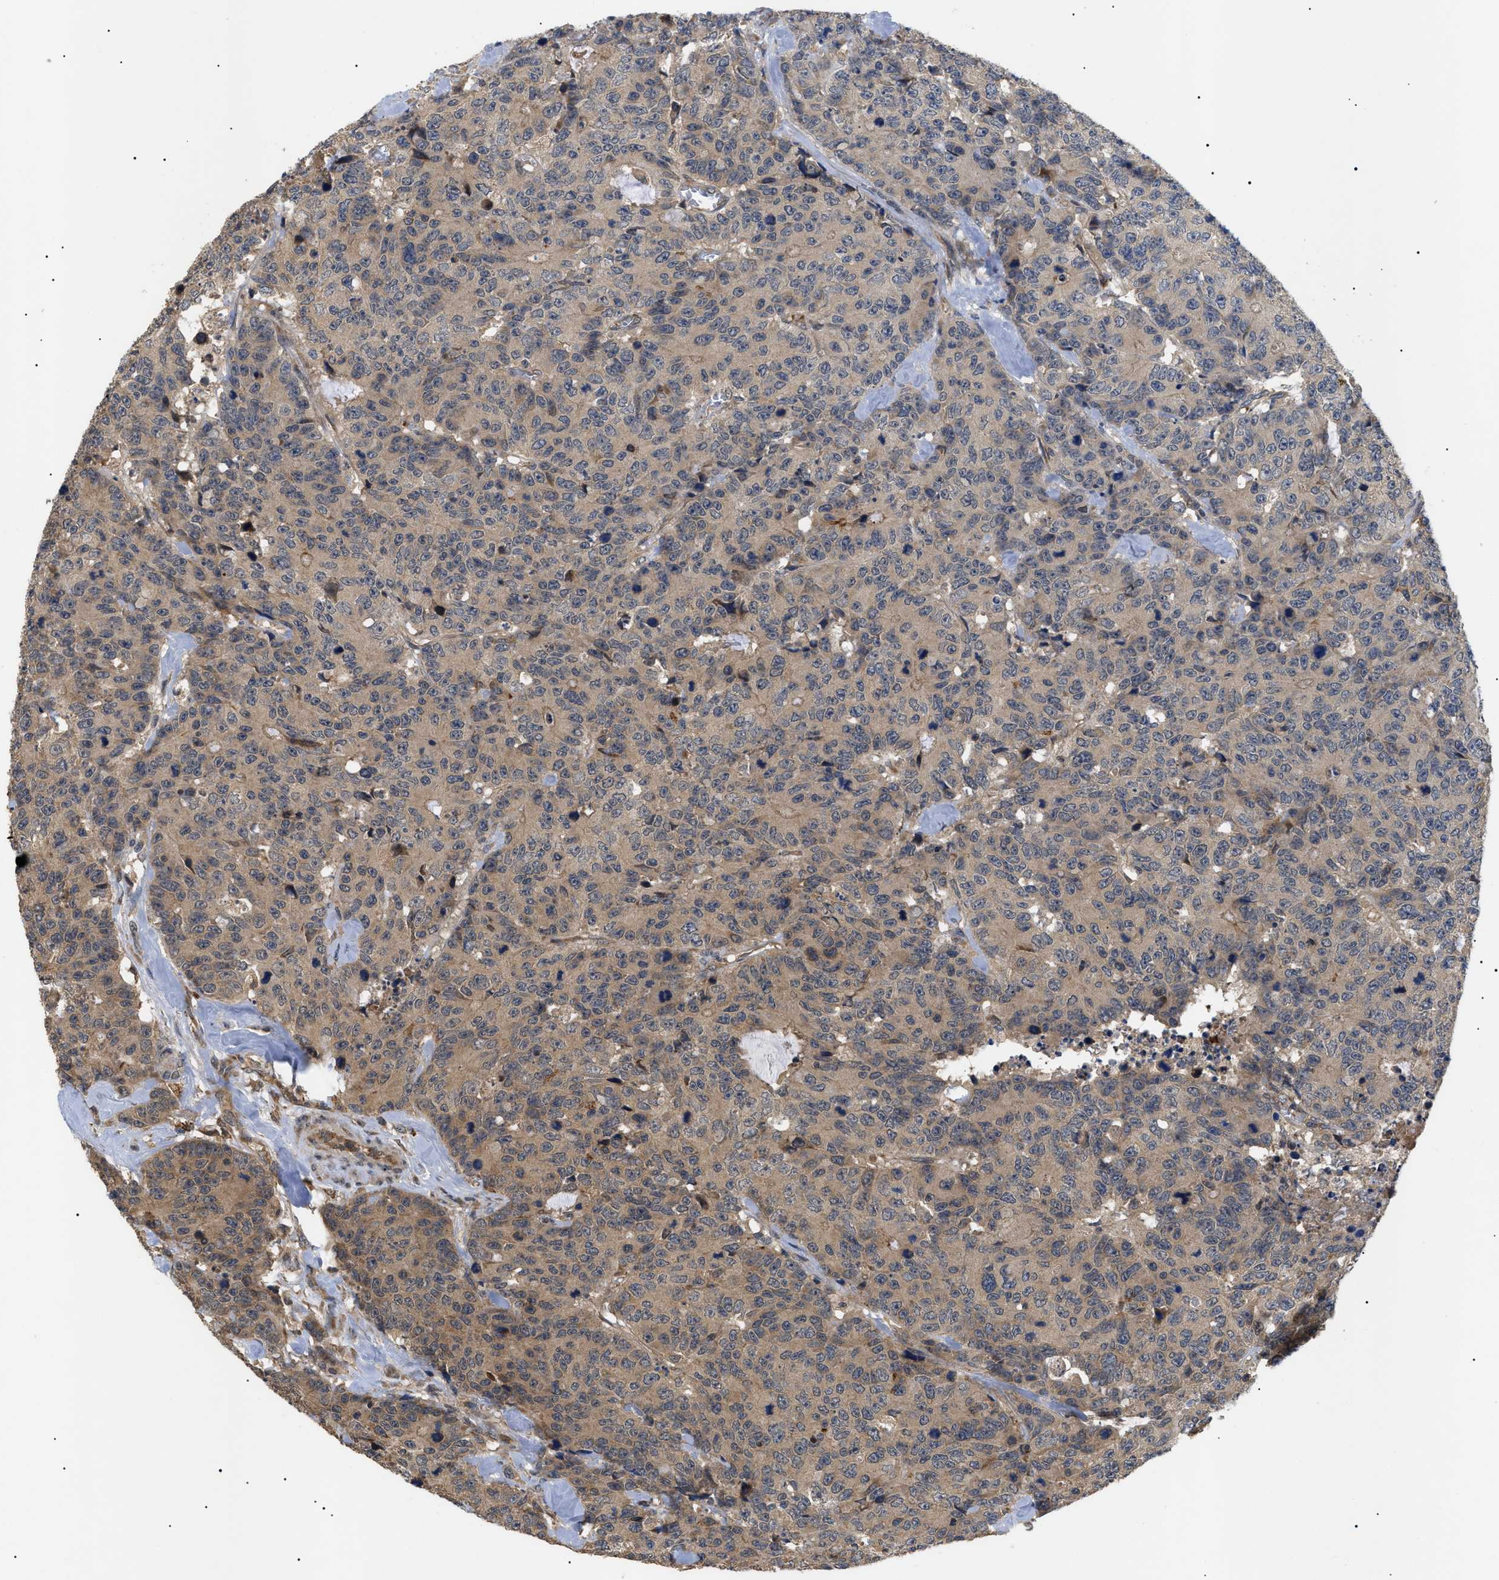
{"staining": {"intensity": "weak", "quantity": ">75%", "location": "cytoplasmic/membranous"}, "tissue": "colorectal cancer", "cell_type": "Tumor cells", "image_type": "cancer", "snomed": [{"axis": "morphology", "description": "Adenocarcinoma, NOS"}, {"axis": "topography", "description": "Colon"}], "caption": "IHC (DAB) staining of human adenocarcinoma (colorectal) demonstrates weak cytoplasmic/membranous protein staining in approximately >75% of tumor cells. (DAB (3,3'-diaminobenzidine) IHC with brightfield microscopy, high magnification).", "gene": "ASTL", "patient": {"sex": "female", "age": 86}}